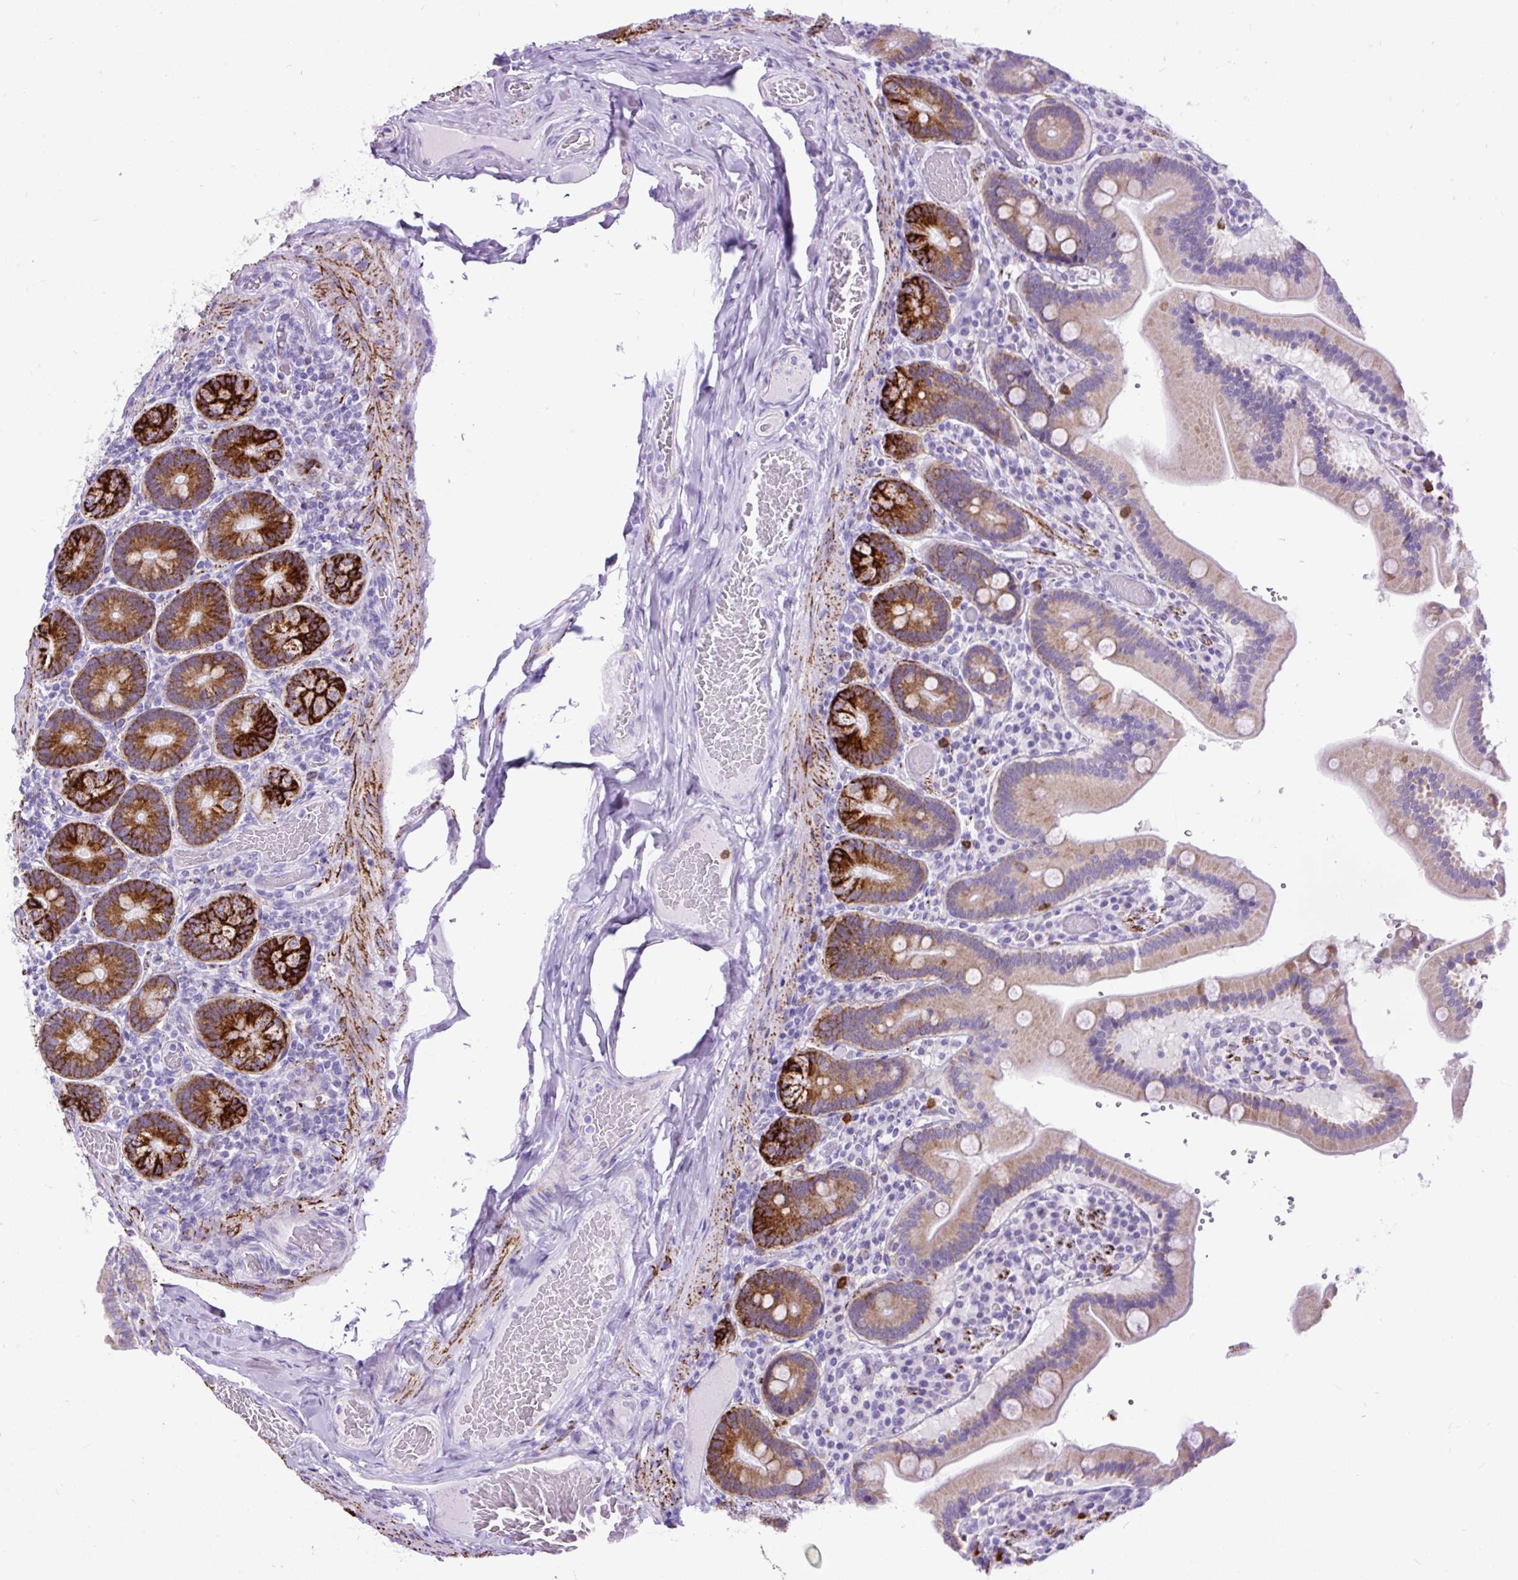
{"staining": {"intensity": "strong", "quantity": "25%-75%", "location": "cytoplasmic/membranous"}, "tissue": "duodenum", "cell_type": "Glandular cells", "image_type": "normal", "snomed": [{"axis": "morphology", "description": "Normal tissue, NOS"}, {"axis": "topography", "description": "Duodenum"}], "caption": "Duodenum was stained to show a protein in brown. There is high levels of strong cytoplasmic/membranous positivity in about 25%-75% of glandular cells. Ihc stains the protein of interest in brown and the nuclei are stained blue.", "gene": "ZNF256", "patient": {"sex": "female", "age": 62}}